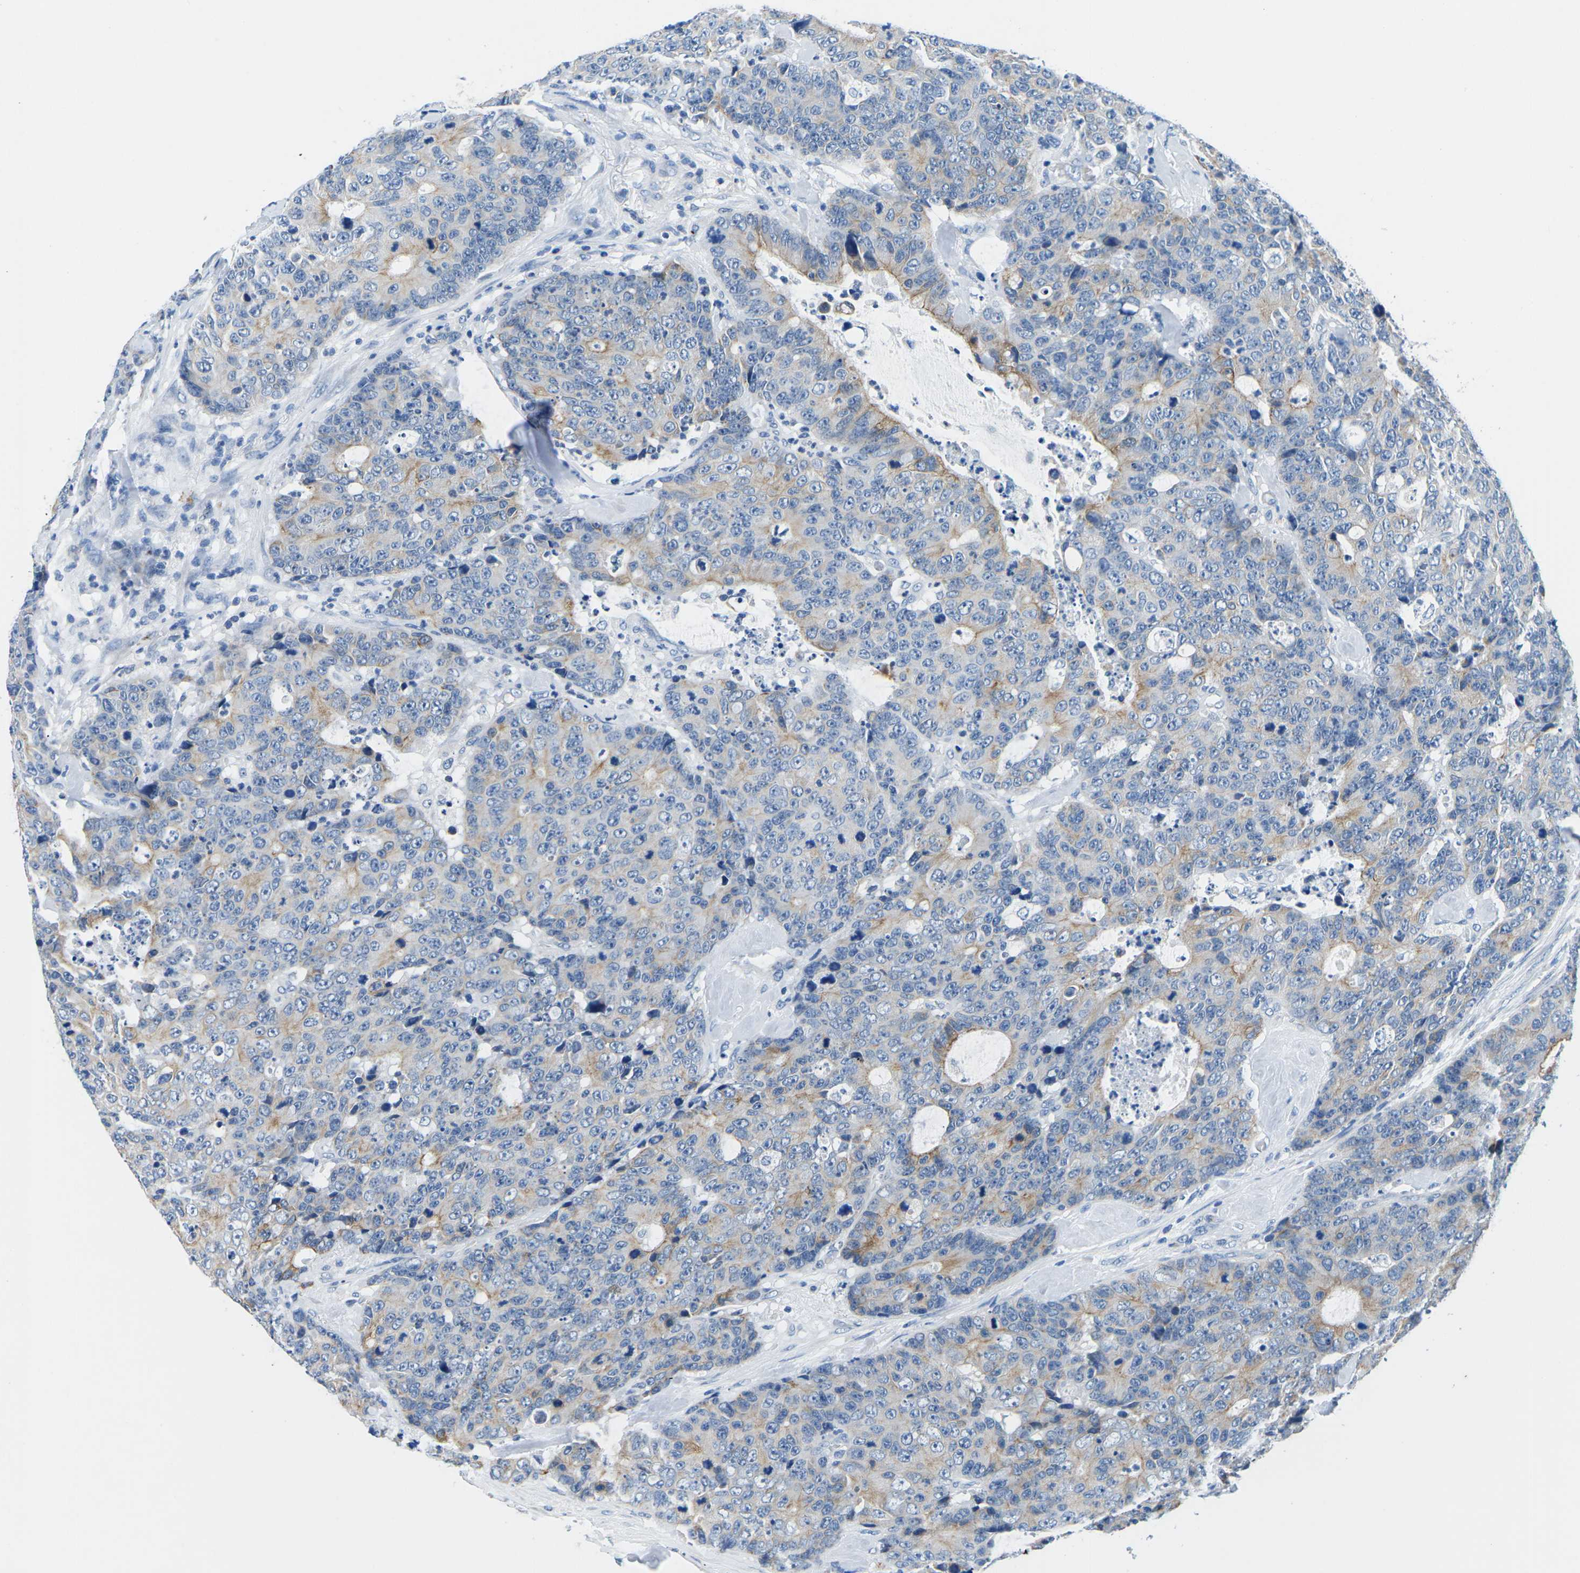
{"staining": {"intensity": "weak", "quantity": "25%-75%", "location": "cytoplasmic/membranous"}, "tissue": "colorectal cancer", "cell_type": "Tumor cells", "image_type": "cancer", "snomed": [{"axis": "morphology", "description": "Adenocarcinoma, NOS"}, {"axis": "topography", "description": "Colon"}], "caption": "This is a histology image of immunohistochemistry staining of colorectal cancer (adenocarcinoma), which shows weak staining in the cytoplasmic/membranous of tumor cells.", "gene": "TM6SF1", "patient": {"sex": "female", "age": 86}}